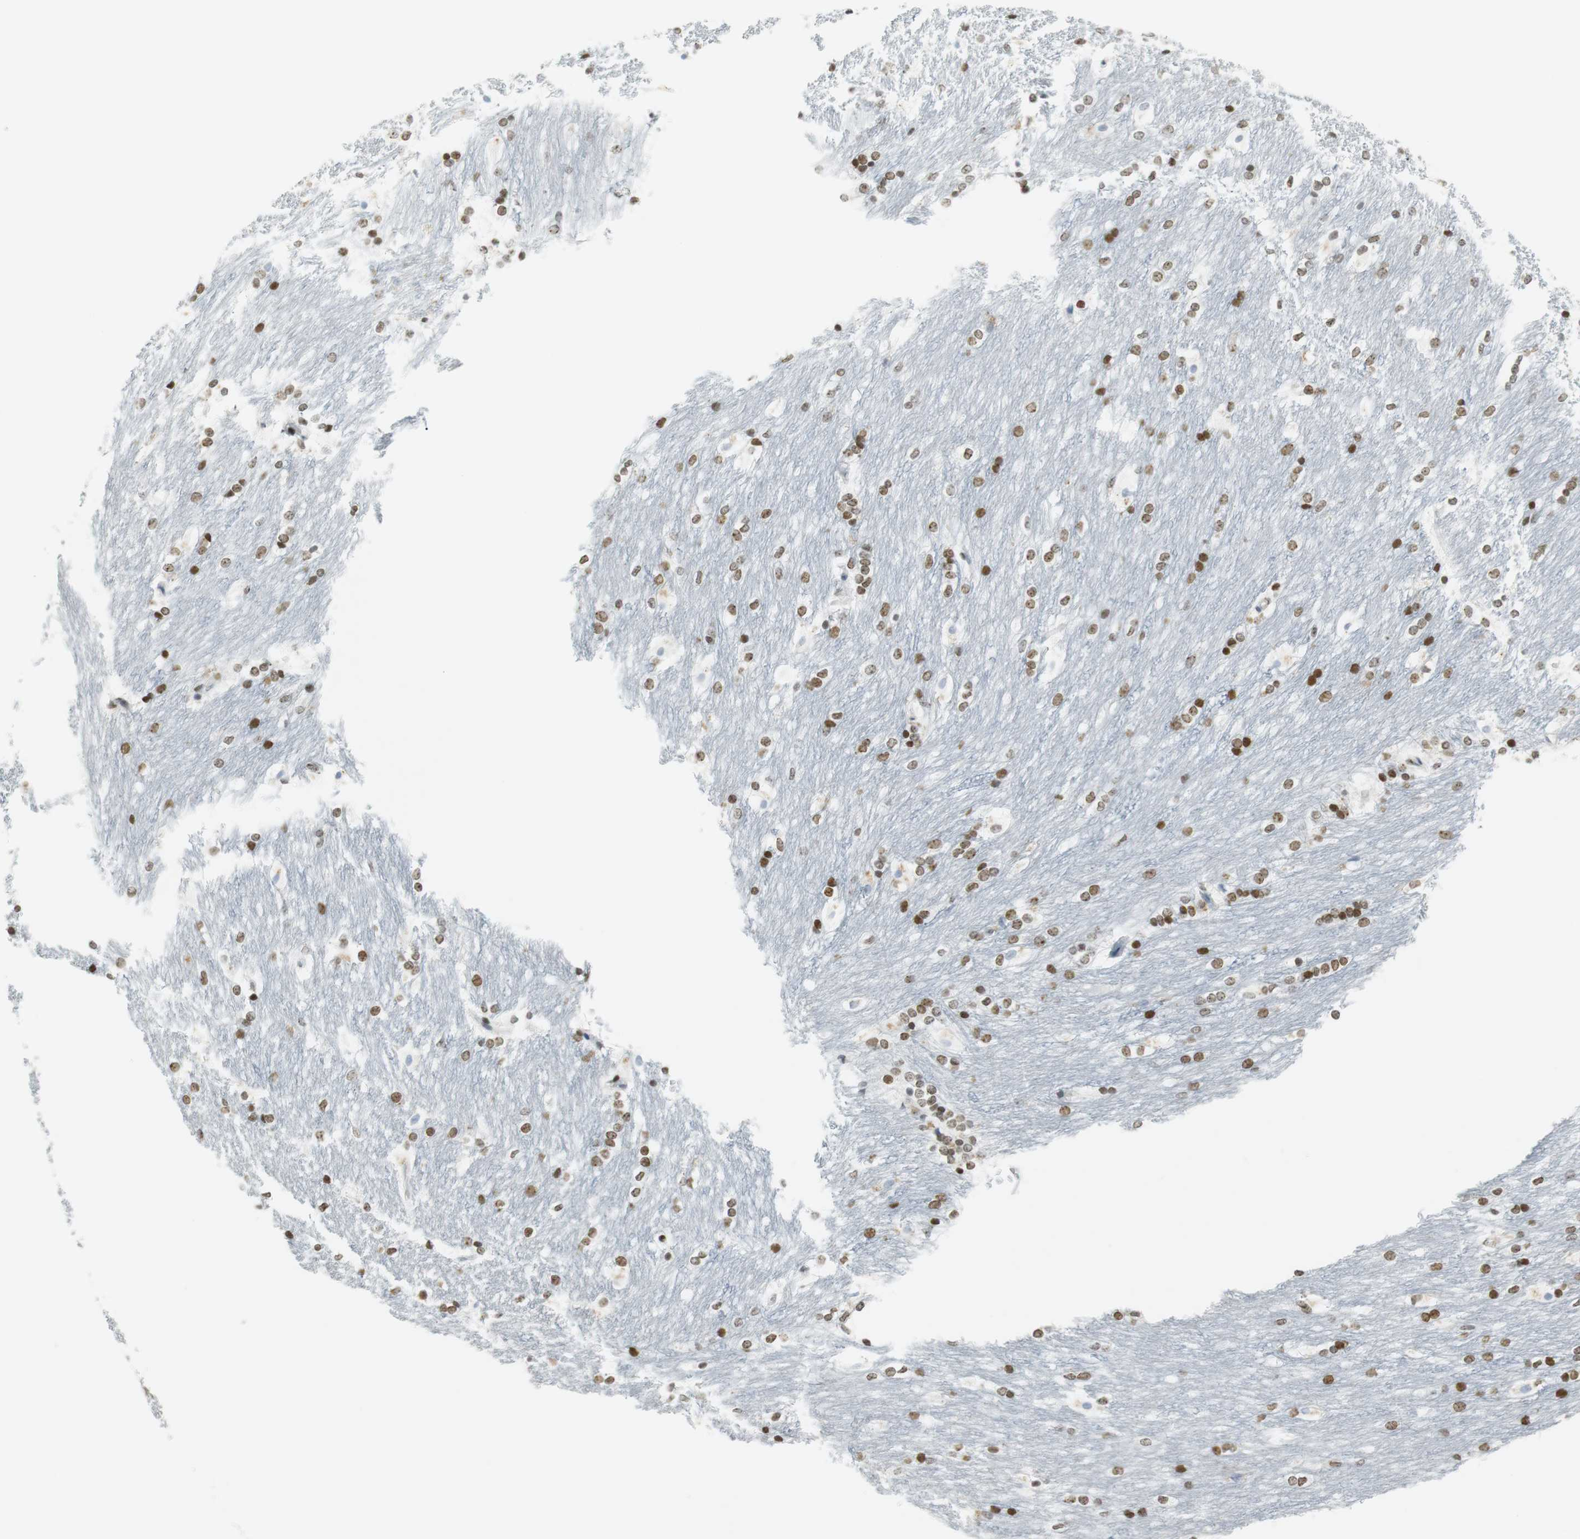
{"staining": {"intensity": "moderate", "quantity": ">75%", "location": "nuclear"}, "tissue": "caudate", "cell_type": "Glial cells", "image_type": "normal", "snomed": [{"axis": "morphology", "description": "Normal tissue, NOS"}, {"axis": "topography", "description": "Lateral ventricle wall"}], "caption": "Approximately >75% of glial cells in benign human caudate display moderate nuclear protein positivity as visualized by brown immunohistochemical staining.", "gene": "BMI1", "patient": {"sex": "female", "age": 19}}